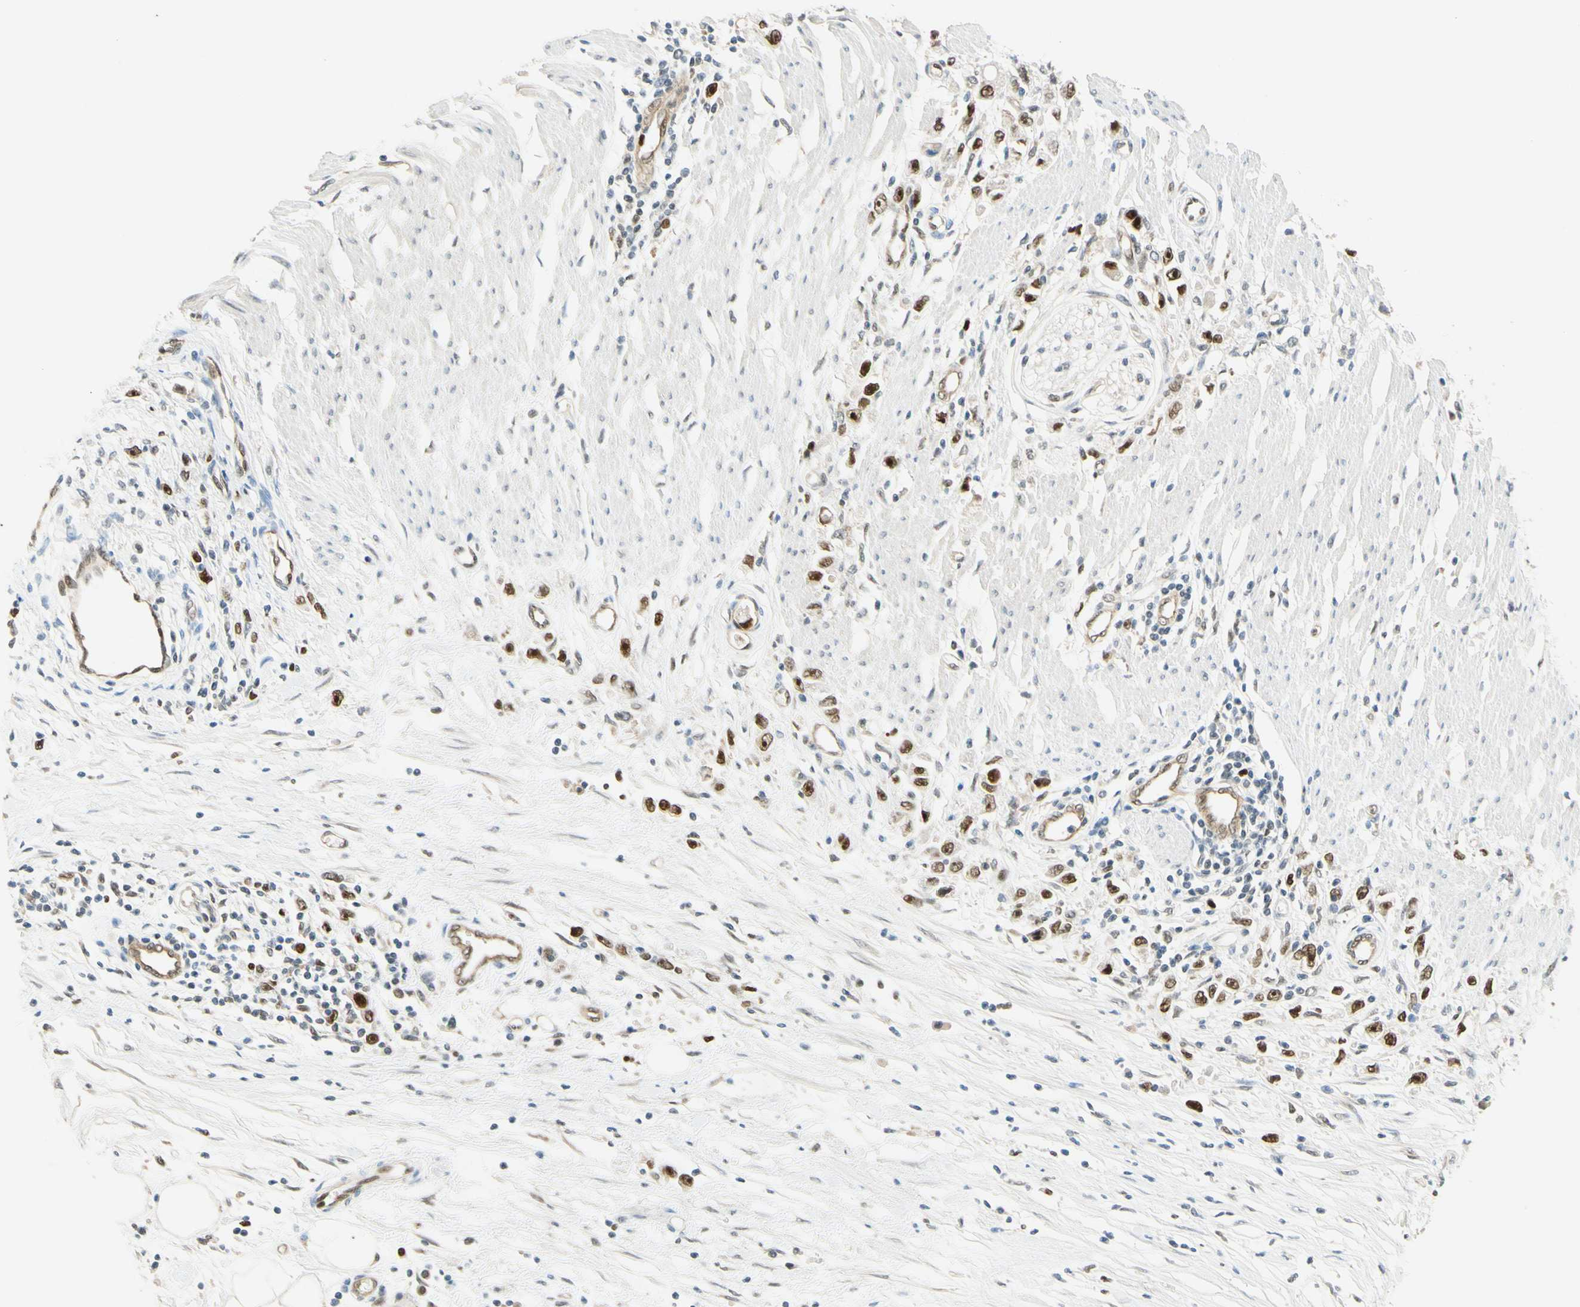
{"staining": {"intensity": "moderate", "quantity": "25%-75%", "location": "nuclear"}, "tissue": "stomach cancer", "cell_type": "Tumor cells", "image_type": "cancer", "snomed": [{"axis": "morphology", "description": "Adenocarcinoma, NOS"}, {"axis": "topography", "description": "Stomach"}], "caption": "A brown stain shows moderate nuclear positivity of a protein in stomach cancer (adenocarcinoma) tumor cells.", "gene": "POLB", "patient": {"sex": "female", "age": 59}}